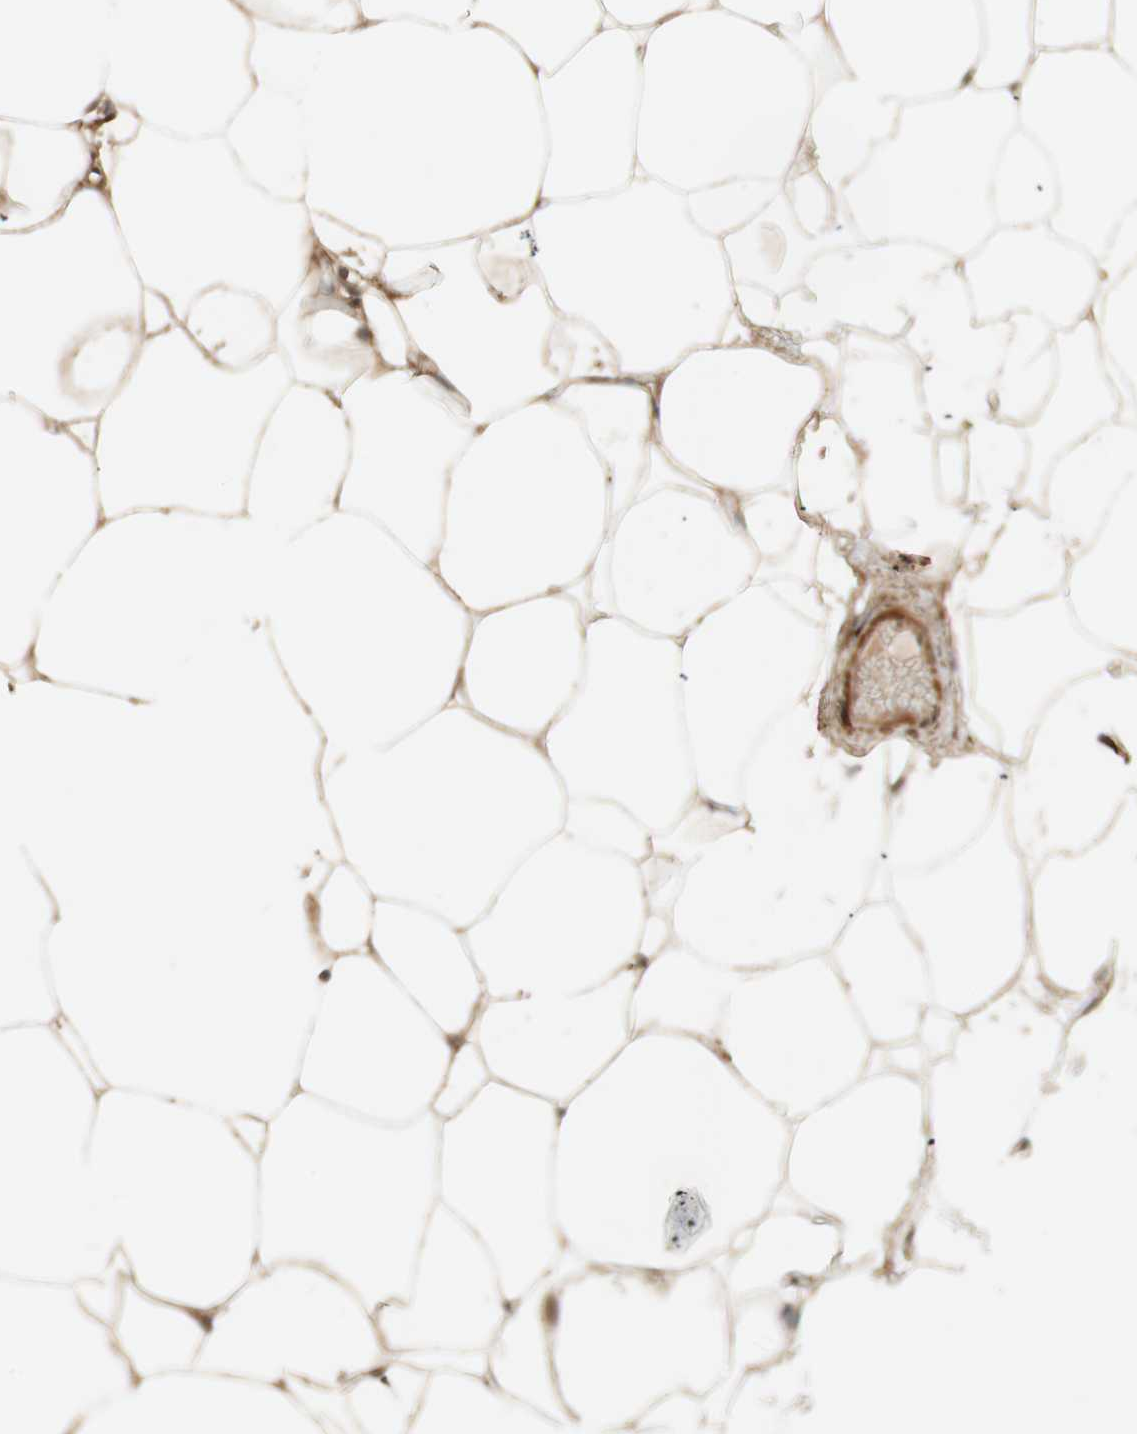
{"staining": {"intensity": "moderate", "quantity": "25%-75%", "location": "cytoplasmic/membranous"}, "tissue": "adipose tissue", "cell_type": "Adipocytes", "image_type": "normal", "snomed": [{"axis": "morphology", "description": "Normal tissue, NOS"}, {"axis": "topography", "description": "Breast"}, {"axis": "topography", "description": "Adipose tissue"}], "caption": "Moderate cytoplasmic/membranous staining is seen in approximately 25%-75% of adipocytes in benign adipose tissue. (DAB (3,3'-diaminobenzidine) IHC with brightfield microscopy, high magnification).", "gene": "EPHA6", "patient": {"sex": "female", "age": 25}}